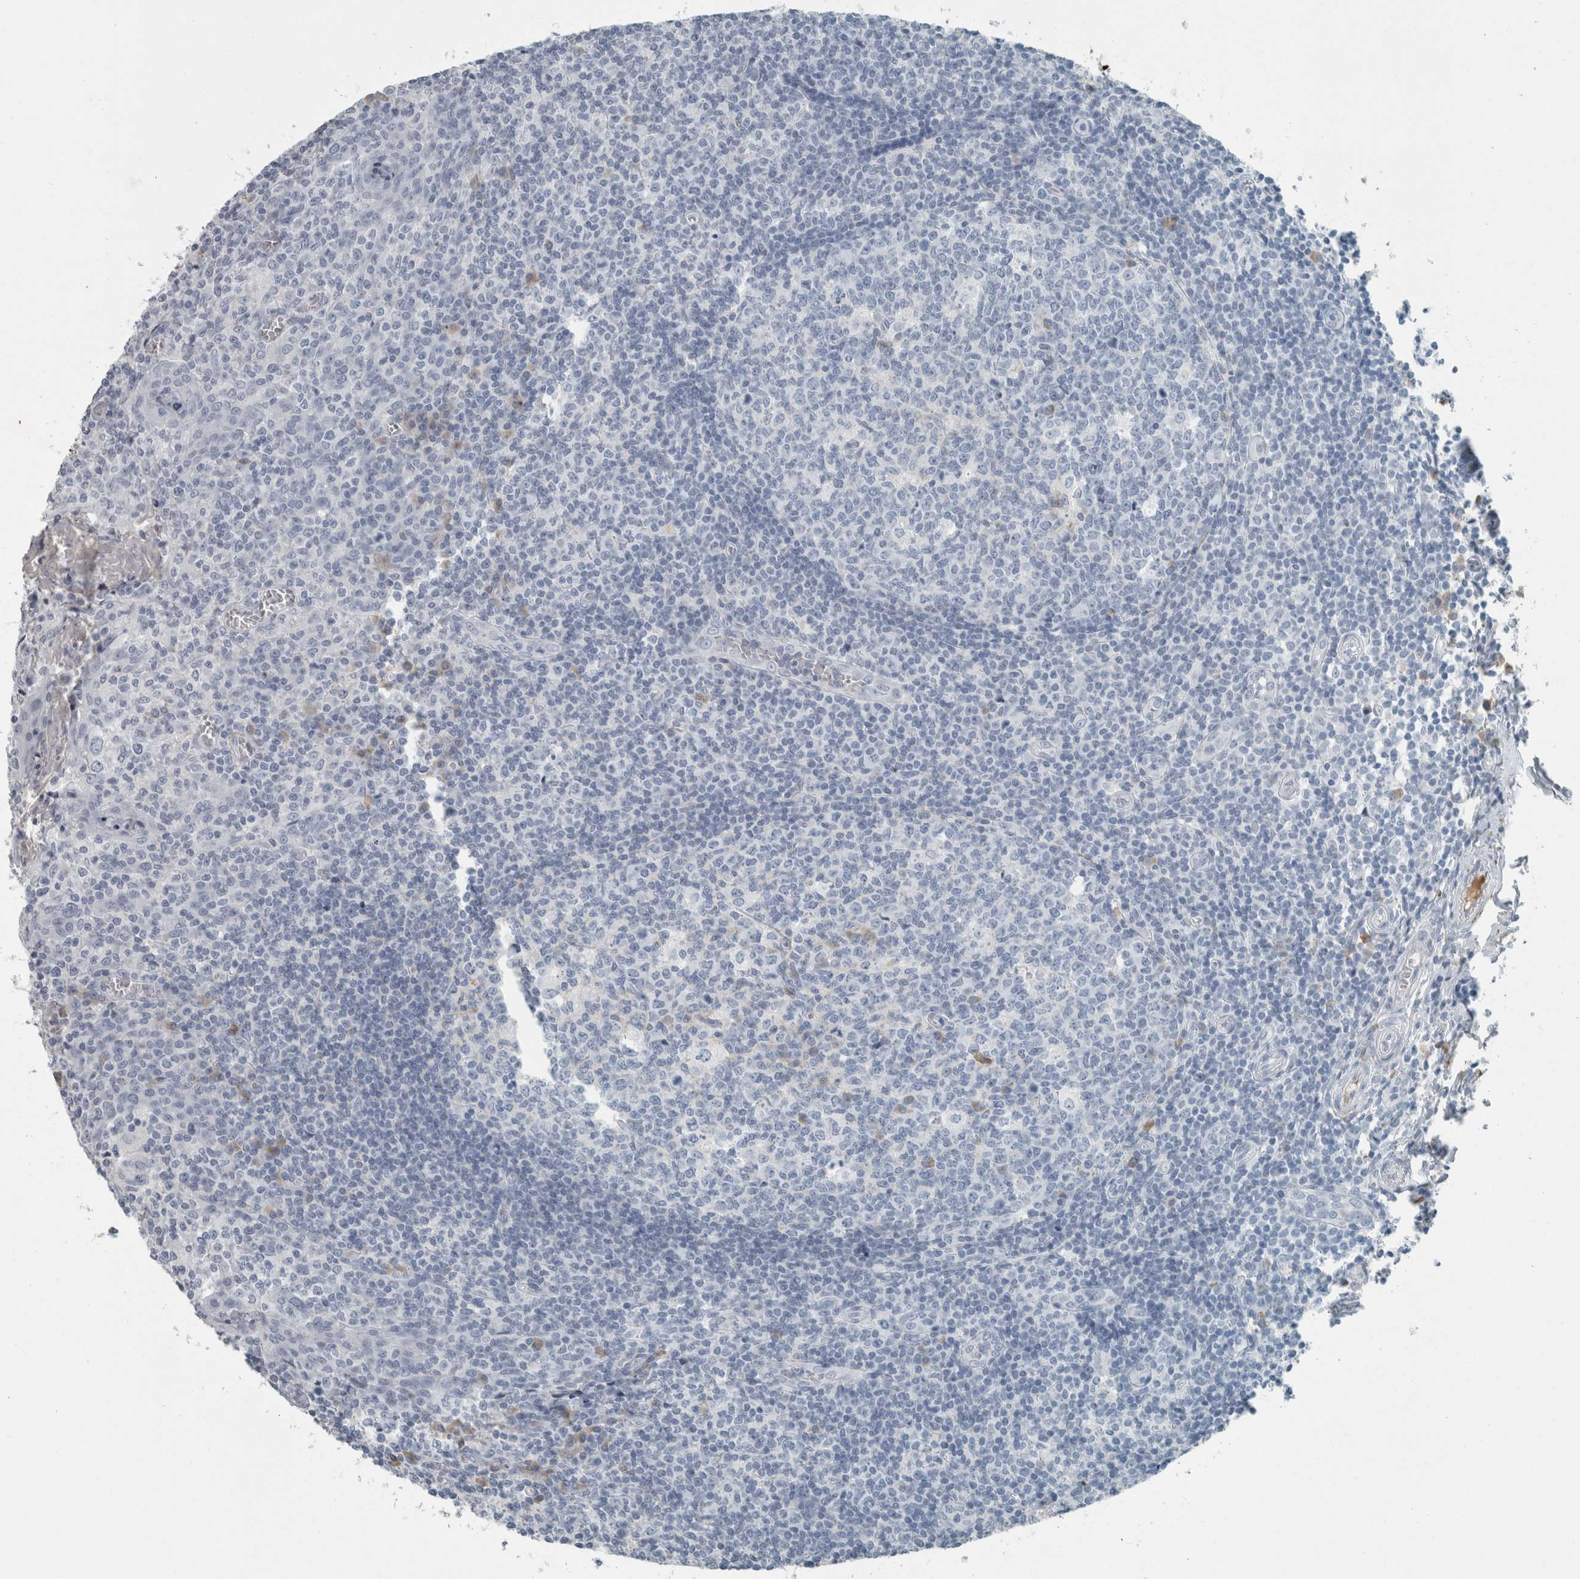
{"staining": {"intensity": "negative", "quantity": "none", "location": "none"}, "tissue": "tonsil", "cell_type": "Germinal center cells", "image_type": "normal", "snomed": [{"axis": "morphology", "description": "Normal tissue, NOS"}, {"axis": "topography", "description": "Tonsil"}], "caption": "Protein analysis of unremarkable tonsil exhibits no significant expression in germinal center cells.", "gene": "CHL1", "patient": {"sex": "female", "age": 19}}